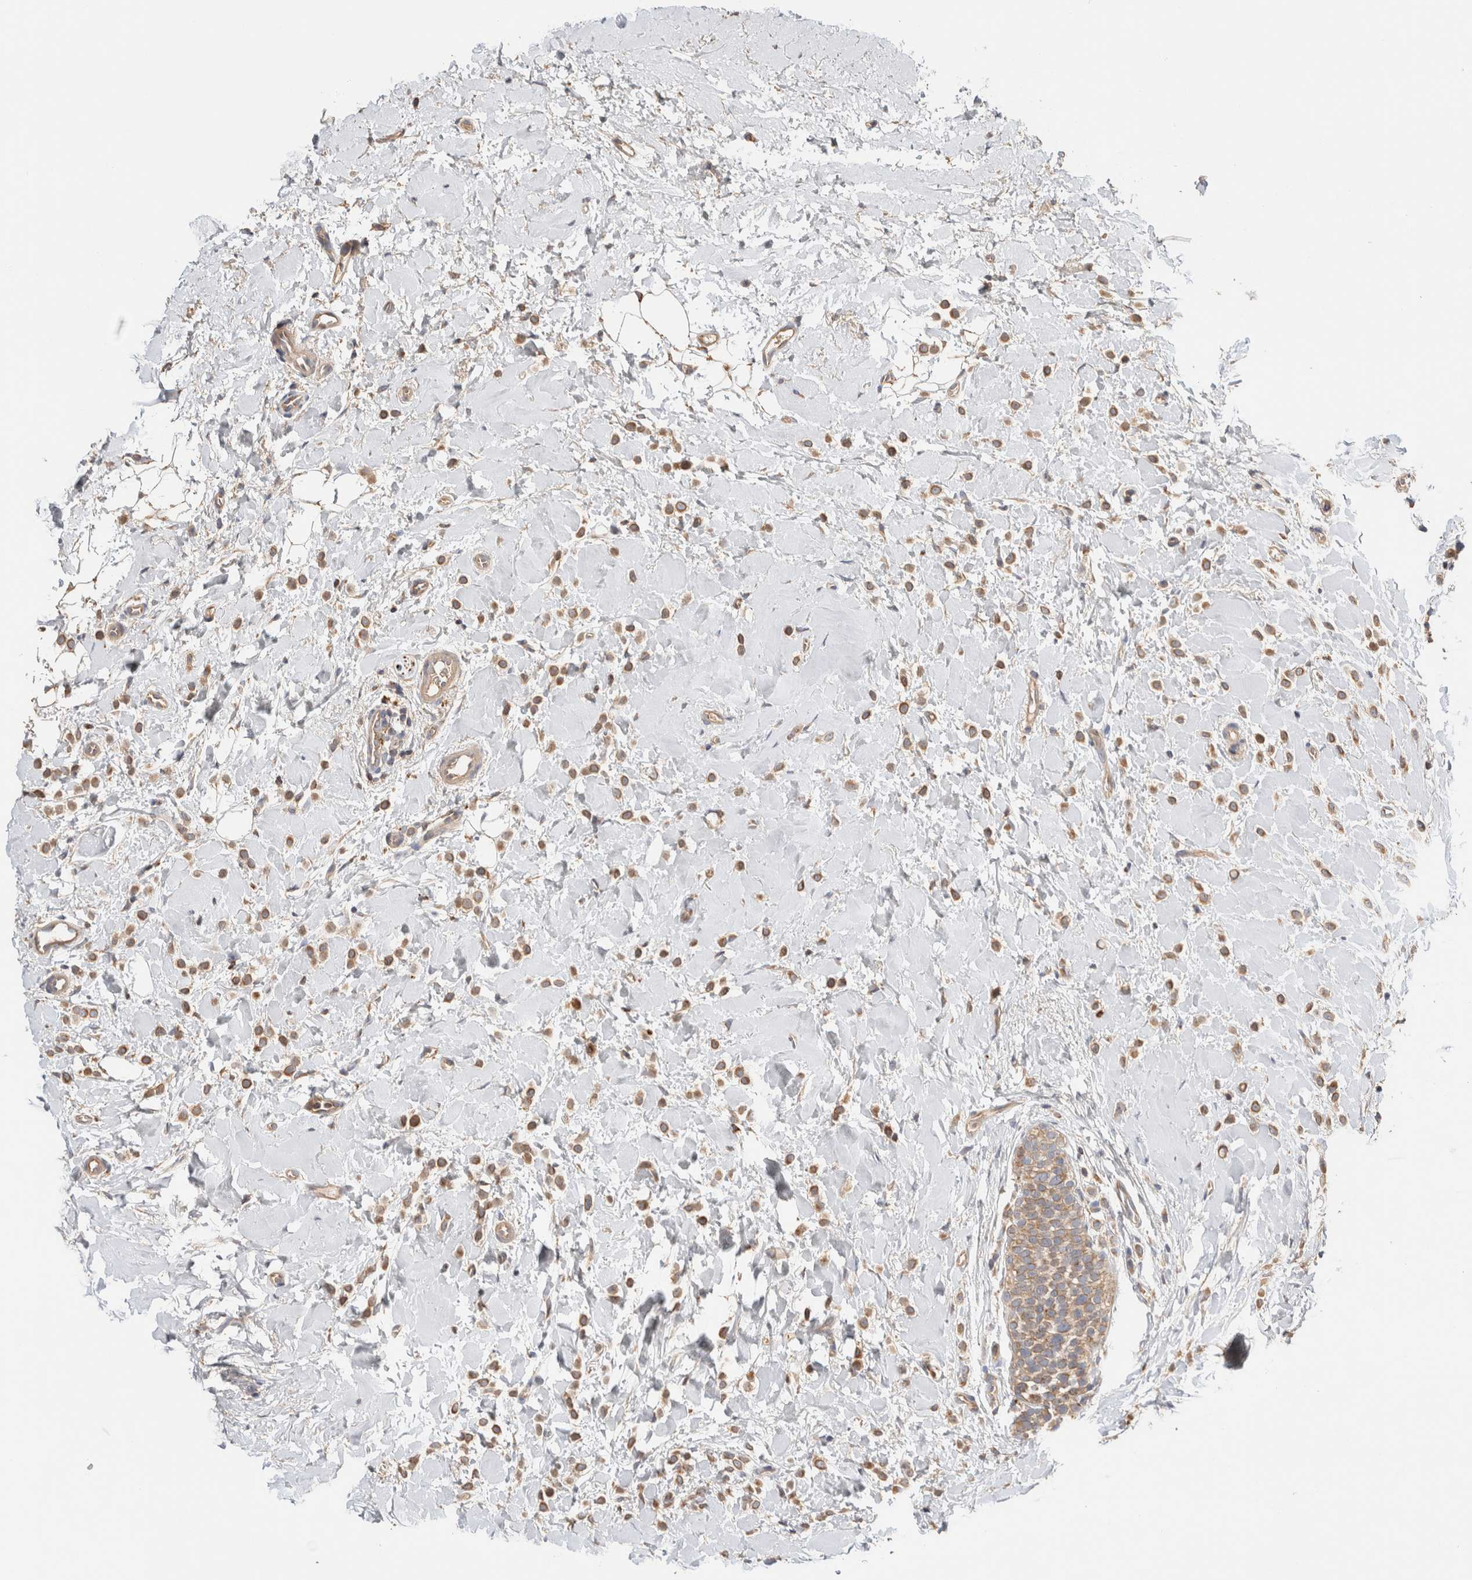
{"staining": {"intensity": "moderate", "quantity": ">75%", "location": "cytoplasmic/membranous"}, "tissue": "breast cancer", "cell_type": "Tumor cells", "image_type": "cancer", "snomed": [{"axis": "morphology", "description": "Normal tissue, NOS"}, {"axis": "morphology", "description": "Lobular carcinoma"}, {"axis": "topography", "description": "Breast"}], "caption": "There is medium levels of moderate cytoplasmic/membranous staining in tumor cells of breast cancer, as demonstrated by immunohistochemical staining (brown color).", "gene": "B3GNTL1", "patient": {"sex": "female", "age": 50}}